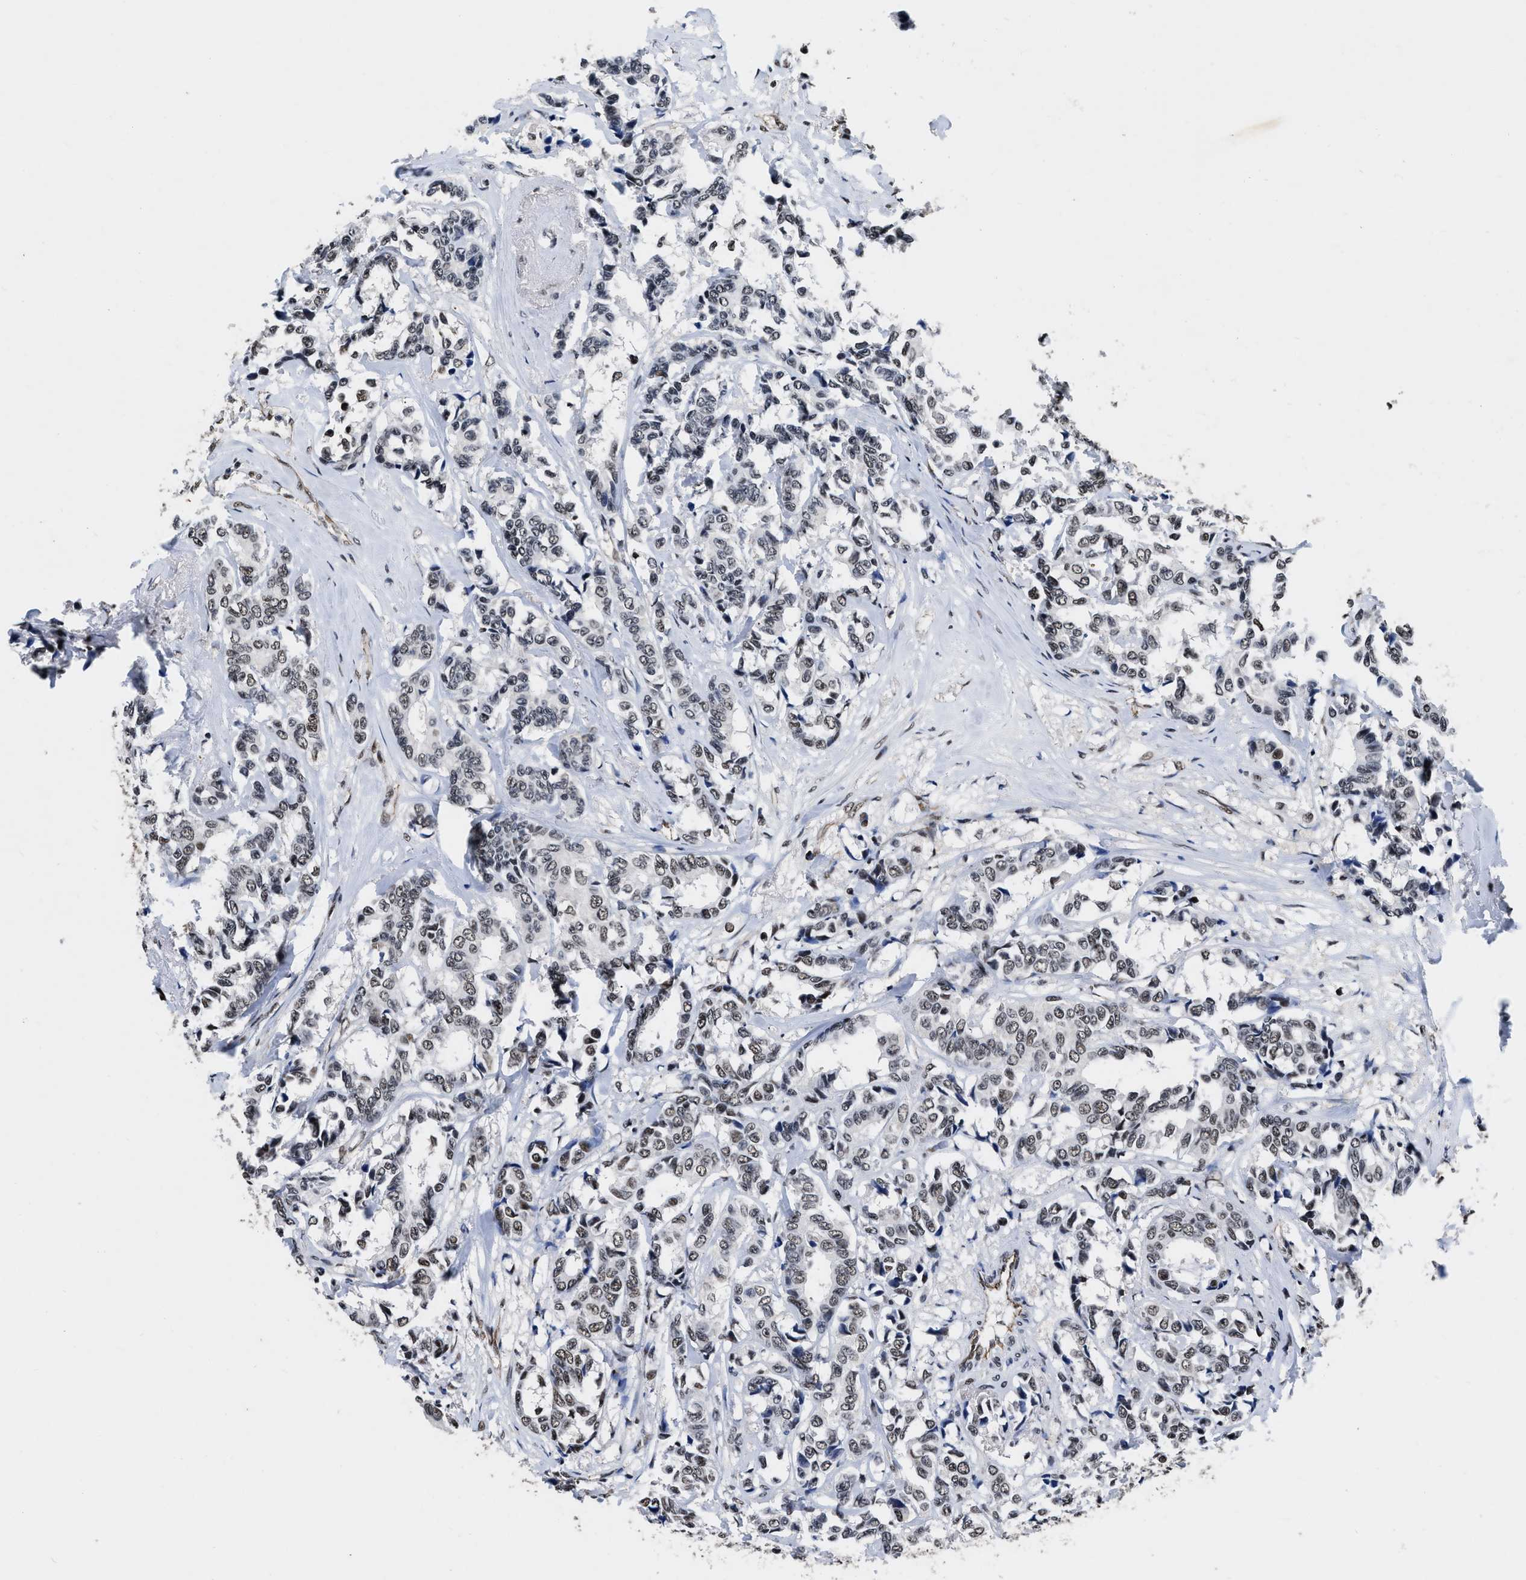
{"staining": {"intensity": "weak", "quantity": ">75%", "location": "nuclear"}, "tissue": "breast cancer", "cell_type": "Tumor cells", "image_type": "cancer", "snomed": [{"axis": "morphology", "description": "Duct carcinoma"}, {"axis": "topography", "description": "Breast"}], "caption": "Protein analysis of breast infiltrating ductal carcinoma tissue displays weak nuclear staining in approximately >75% of tumor cells. Using DAB (brown) and hematoxylin (blue) stains, captured at high magnification using brightfield microscopy.", "gene": "CCNE1", "patient": {"sex": "female", "age": 87}}